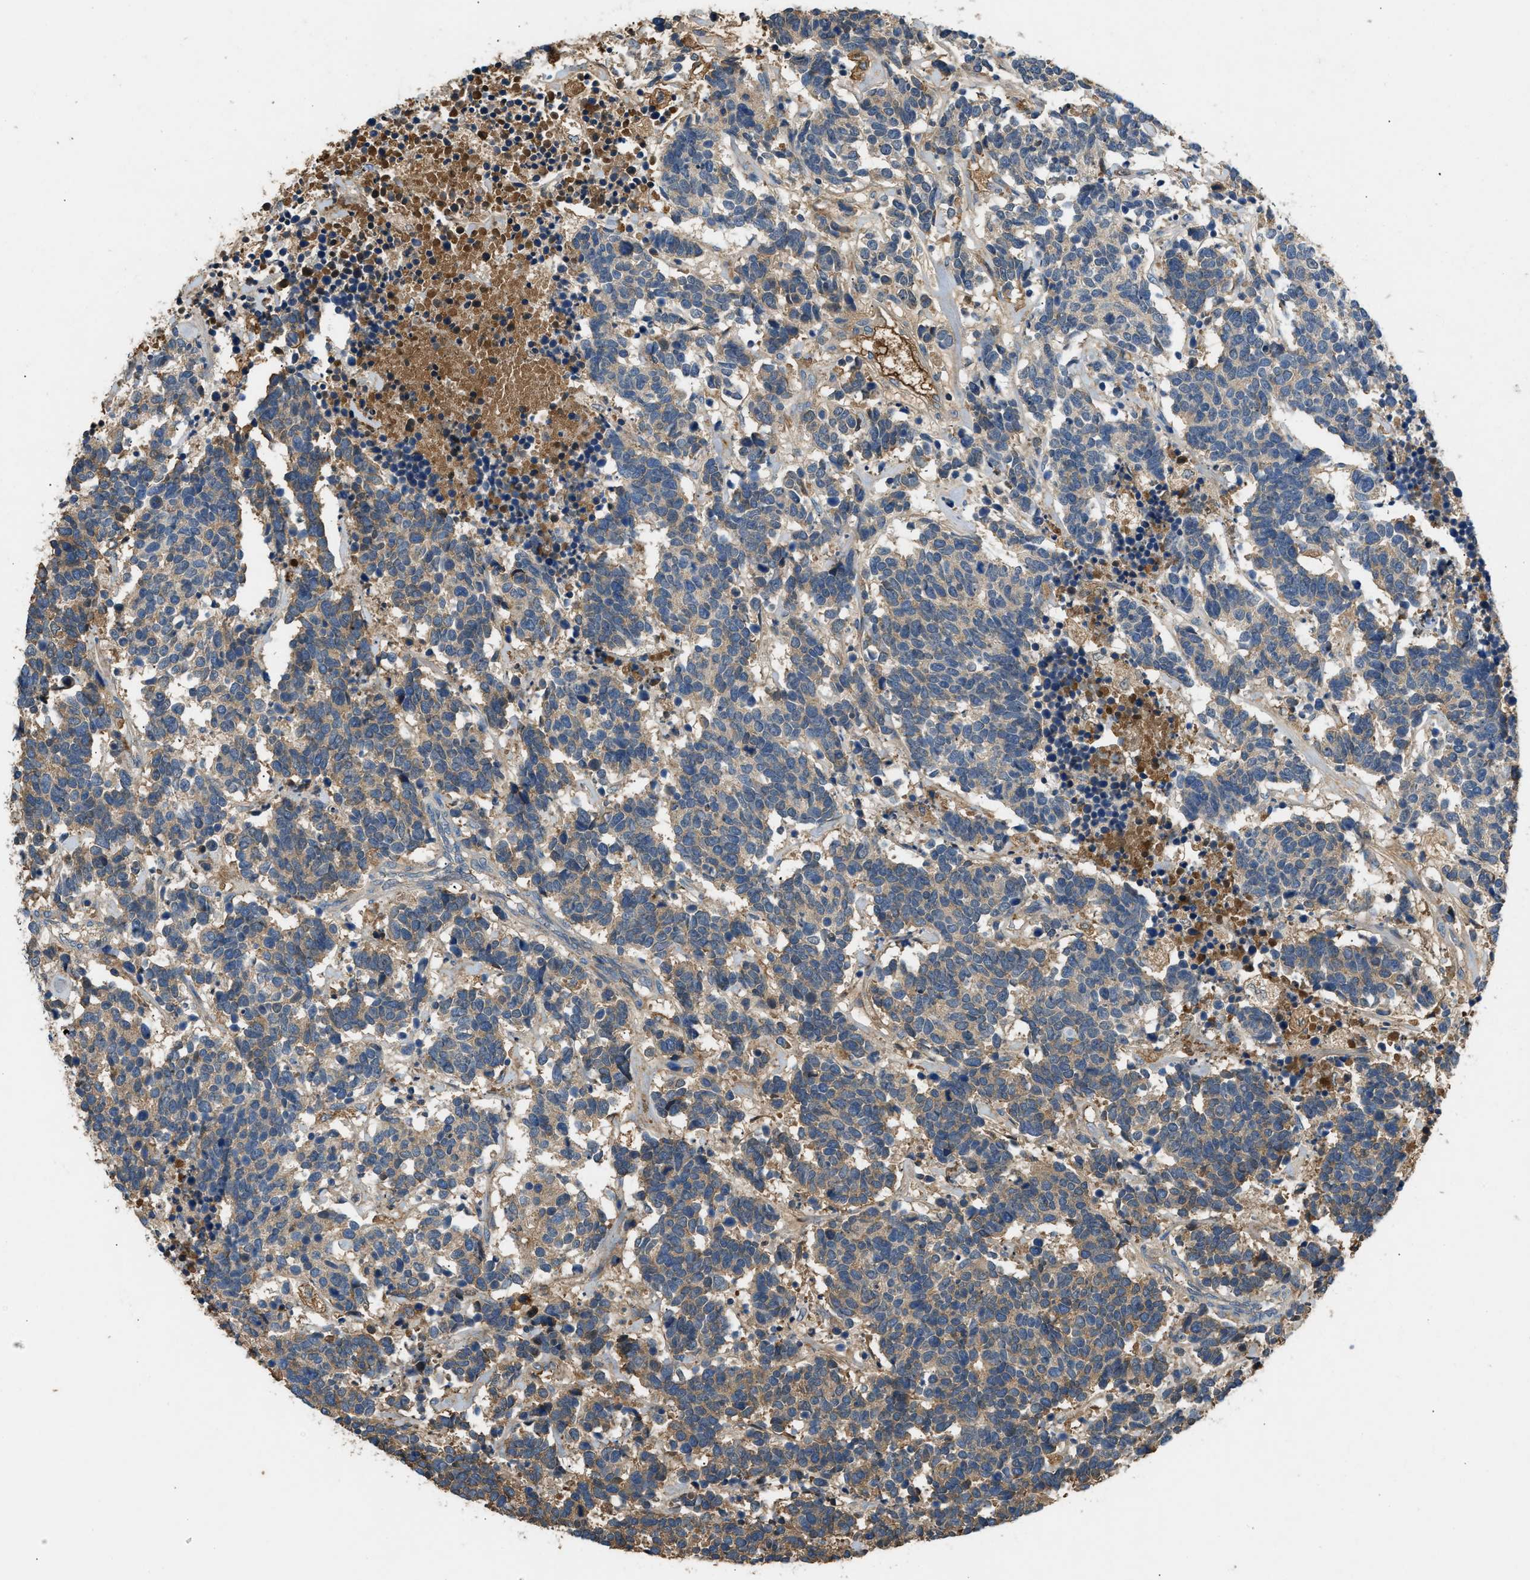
{"staining": {"intensity": "moderate", "quantity": "25%-75%", "location": "cytoplasmic/membranous"}, "tissue": "carcinoid", "cell_type": "Tumor cells", "image_type": "cancer", "snomed": [{"axis": "morphology", "description": "Carcinoma, NOS"}, {"axis": "morphology", "description": "Carcinoid, malignant, NOS"}, {"axis": "topography", "description": "Urinary bladder"}], "caption": "Malignant carcinoid stained for a protein exhibits moderate cytoplasmic/membranous positivity in tumor cells.", "gene": "STC1", "patient": {"sex": "male", "age": 57}}